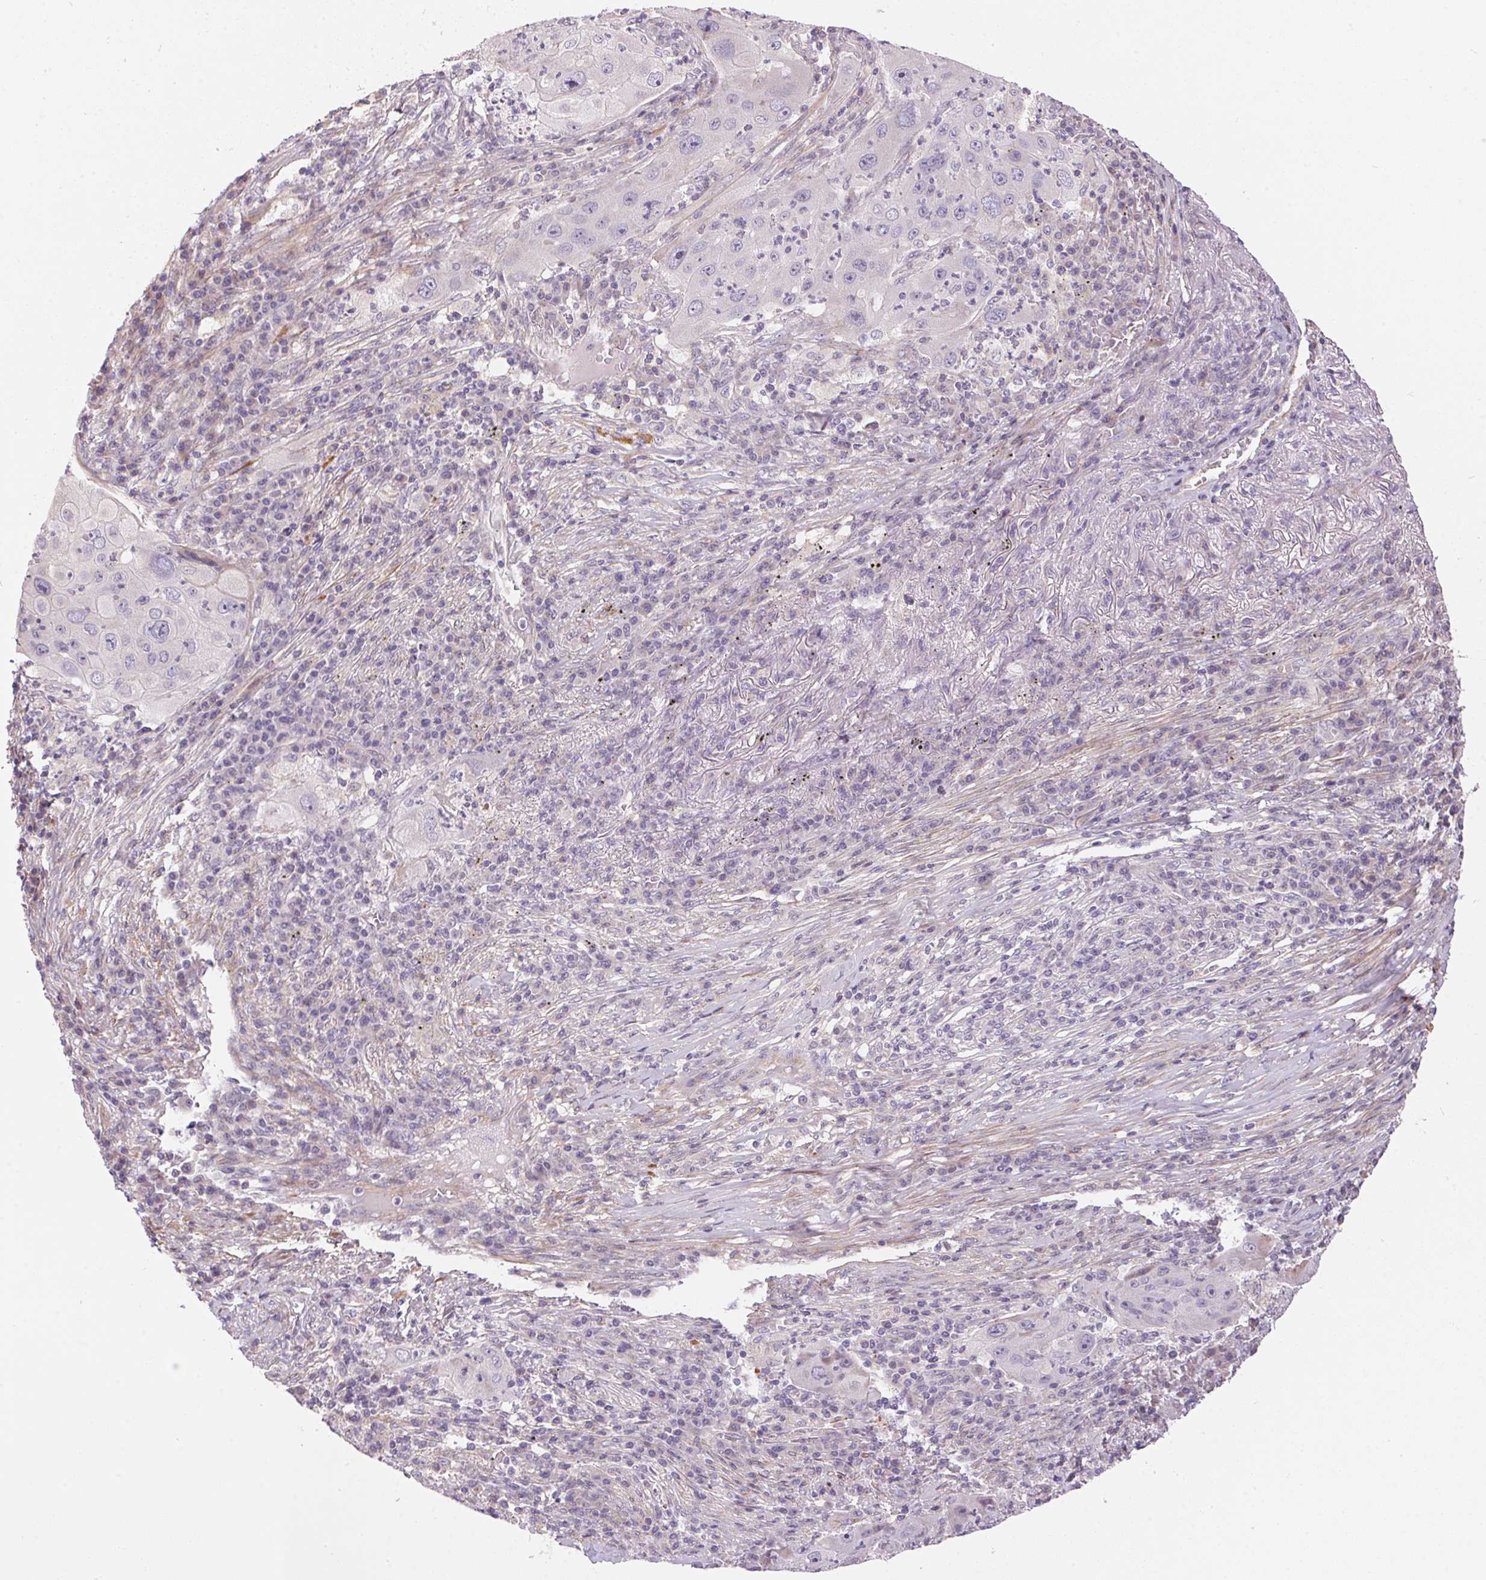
{"staining": {"intensity": "negative", "quantity": "none", "location": "none"}, "tissue": "lung cancer", "cell_type": "Tumor cells", "image_type": "cancer", "snomed": [{"axis": "morphology", "description": "Squamous cell carcinoma, NOS"}, {"axis": "topography", "description": "Lung"}], "caption": "Tumor cells are negative for brown protein staining in lung squamous cell carcinoma.", "gene": "UNC13B", "patient": {"sex": "female", "age": 59}}